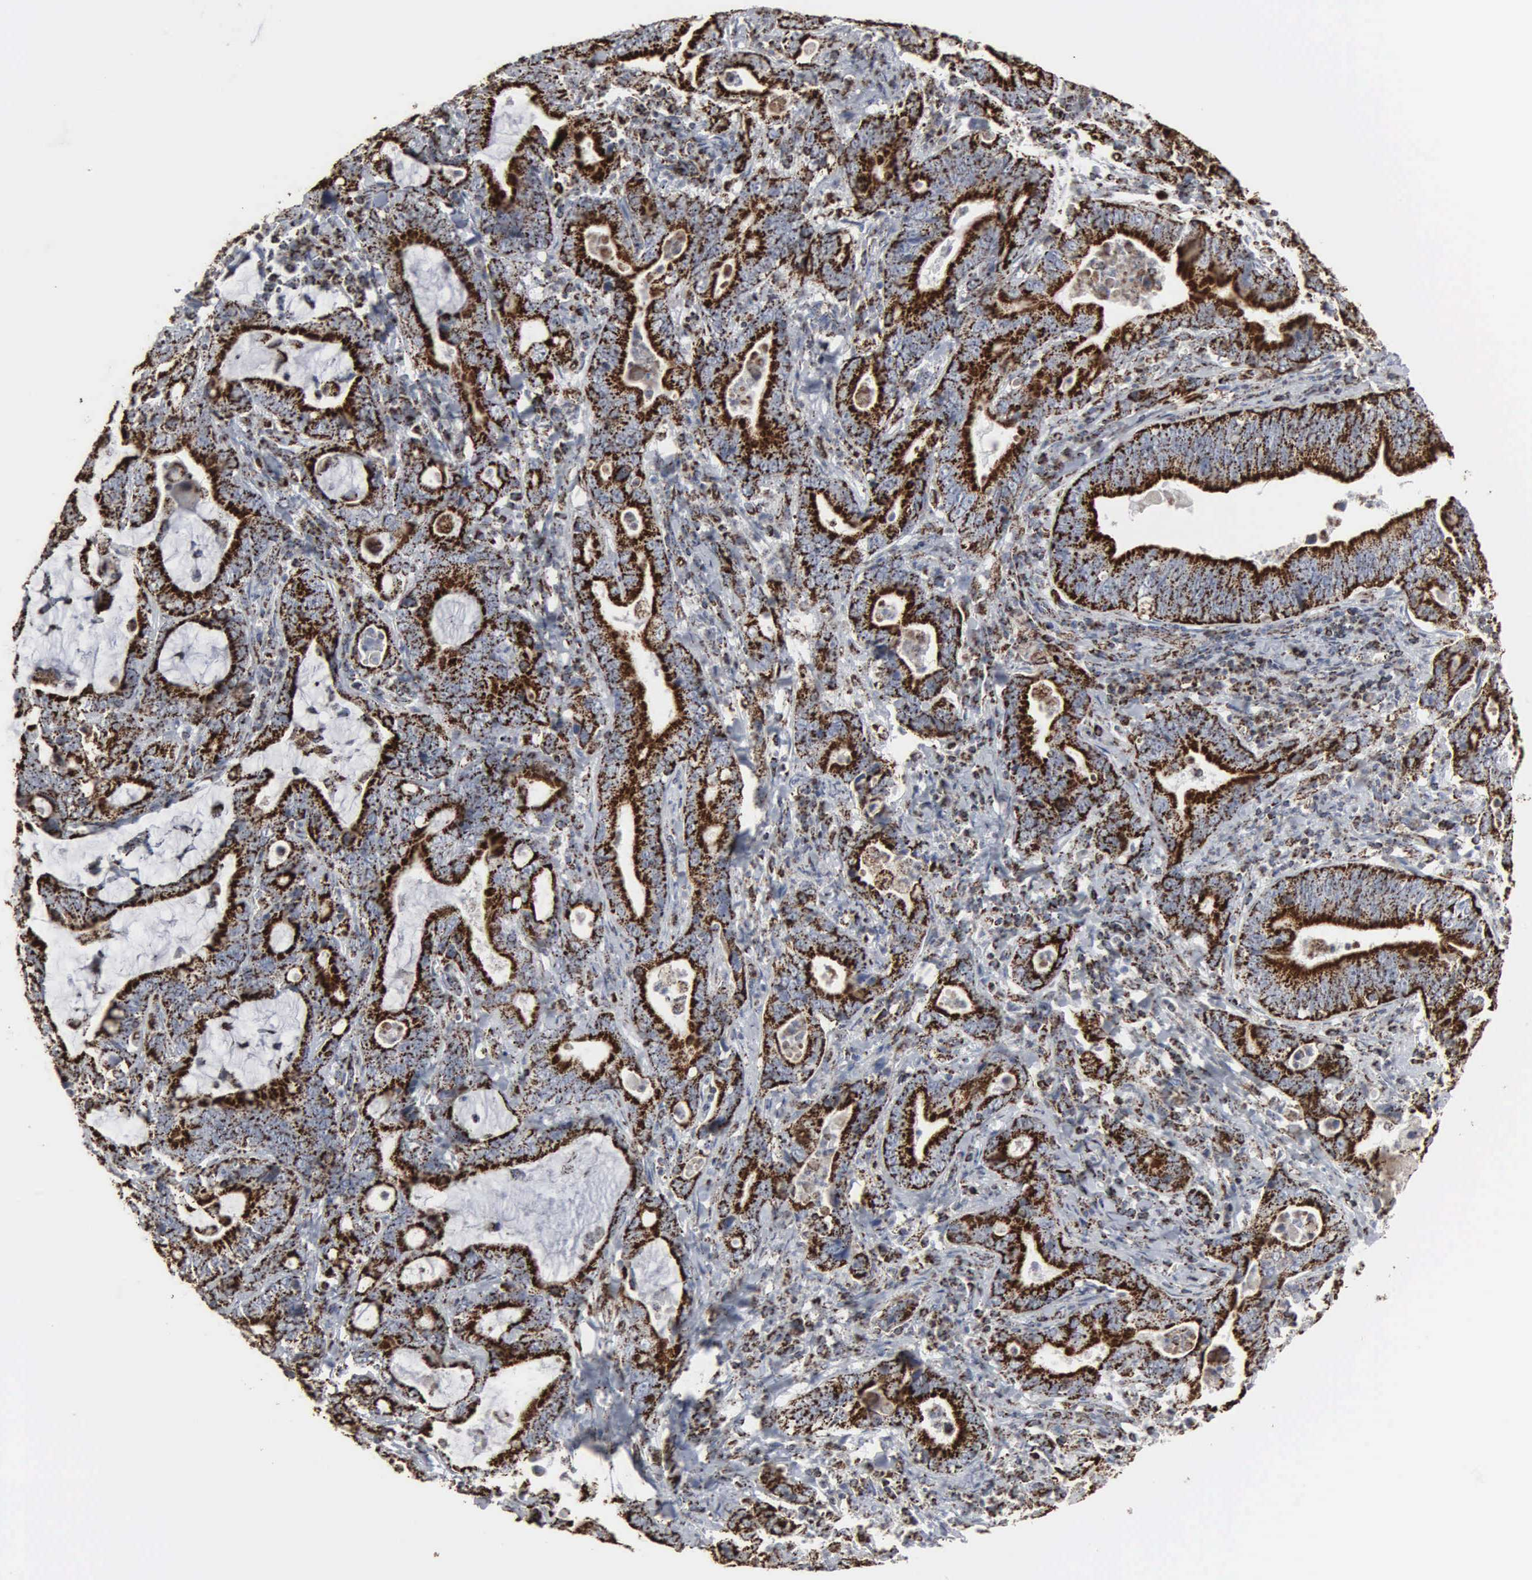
{"staining": {"intensity": "strong", "quantity": ">75%", "location": "cytoplasmic/membranous"}, "tissue": "stomach cancer", "cell_type": "Tumor cells", "image_type": "cancer", "snomed": [{"axis": "morphology", "description": "Adenocarcinoma, NOS"}, {"axis": "topography", "description": "Stomach, upper"}], "caption": "Human adenocarcinoma (stomach) stained for a protein (brown) displays strong cytoplasmic/membranous positive positivity in approximately >75% of tumor cells.", "gene": "HSPA9", "patient": {"sex": "male", "age": 63}}